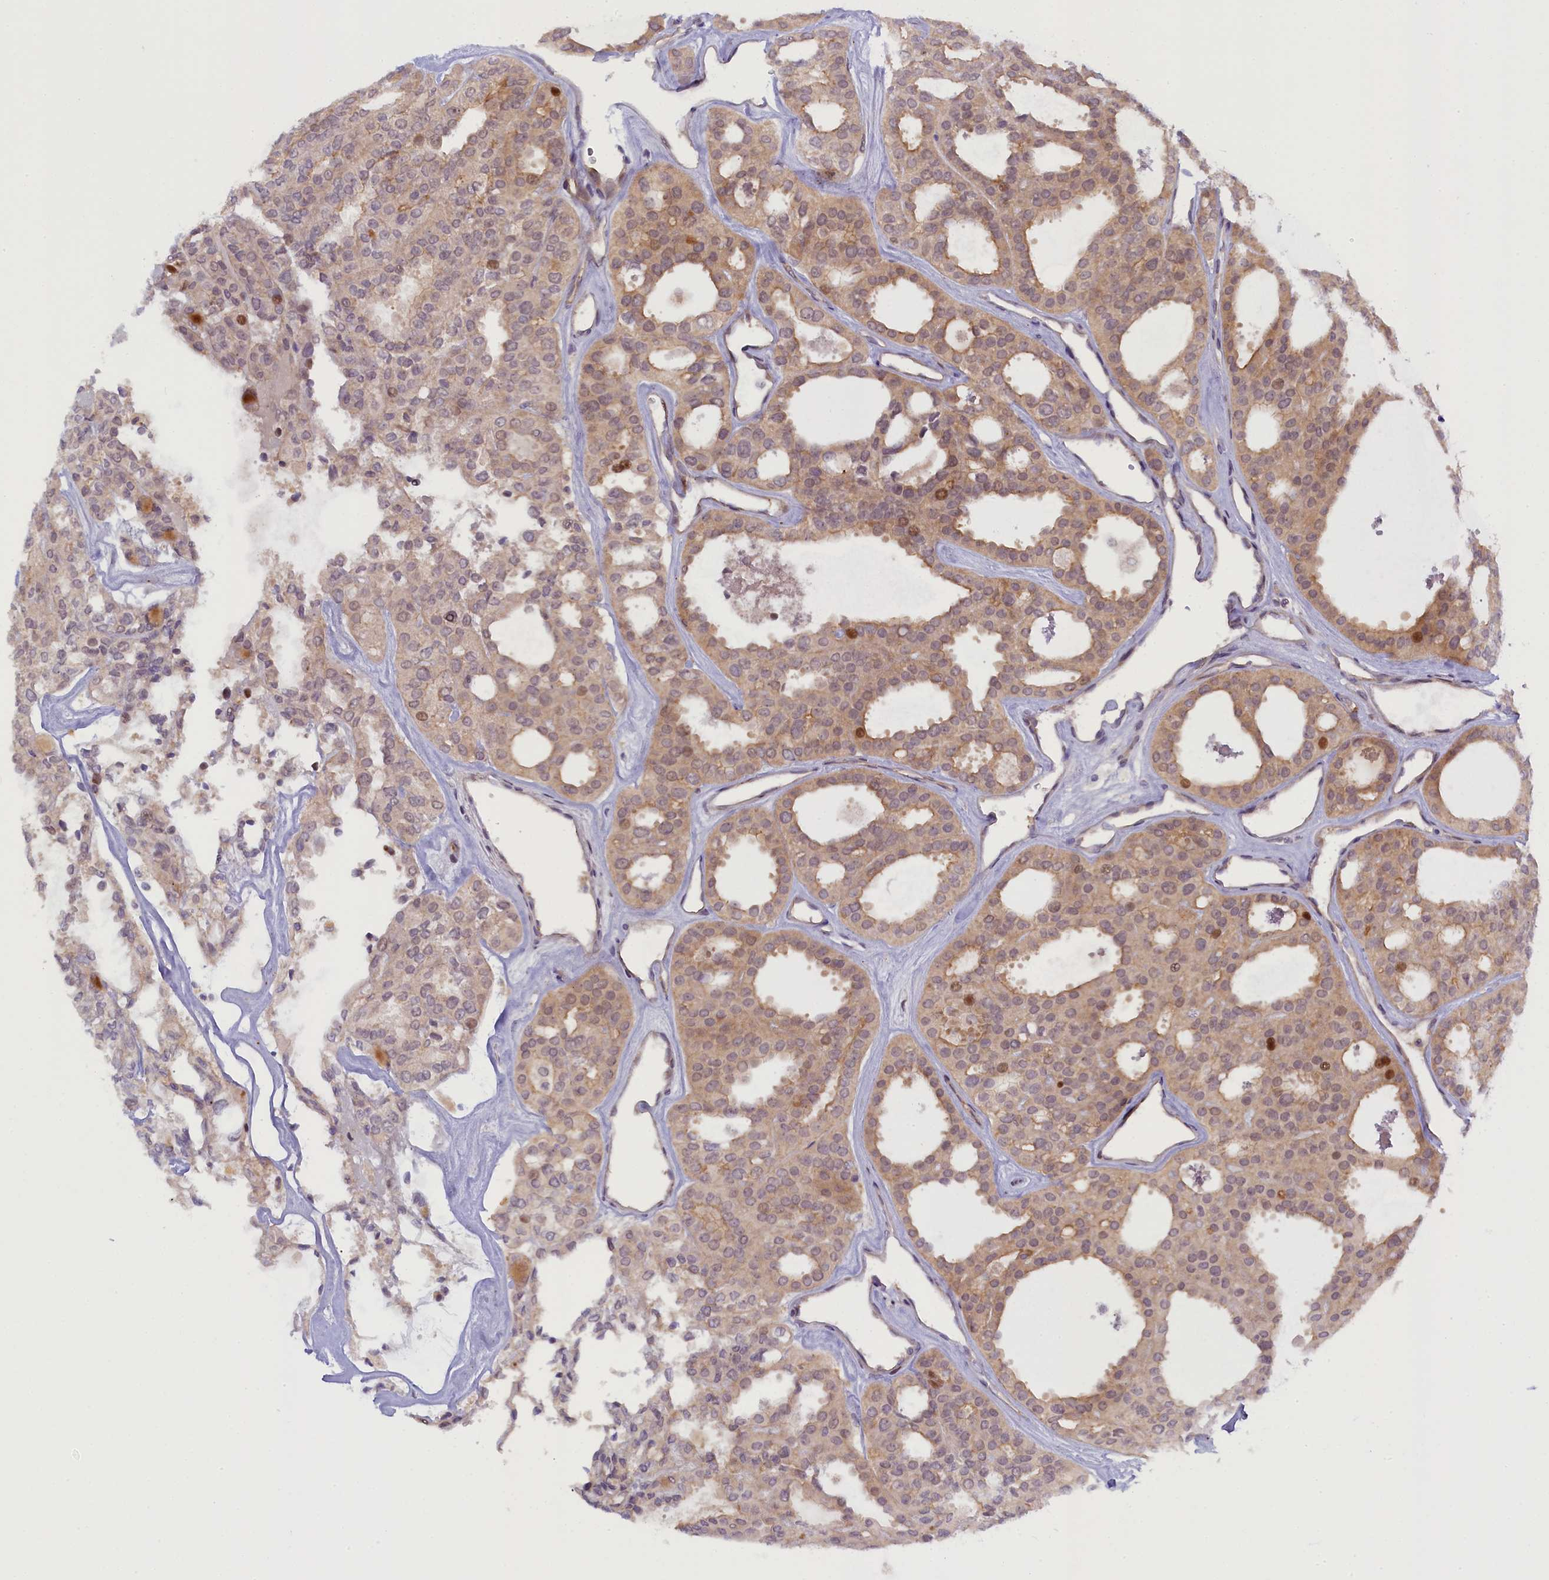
{"staining": {"intensity": "weak", "quantity": "25%-75%", "location": "cytoplasmic/membranous"}, "tissue": "thyroid cancer", "cell_type": "Tumor cells", "image_type": "cancer", "snomed": [{"axis": "morphology", "description": "Follicular adenoma carcinoma, NOS"}, {"axis": "topography", "description": "Thyroid gland"}], "caption": "Immunohistochemical staining of thyroid cancer exhibits low levels of weak cytoplasmic/membranous staining in approximately 25%-75% of tumor cells.", "gene": "CCL23", "patient": {"sex": "male", "age": 75}}